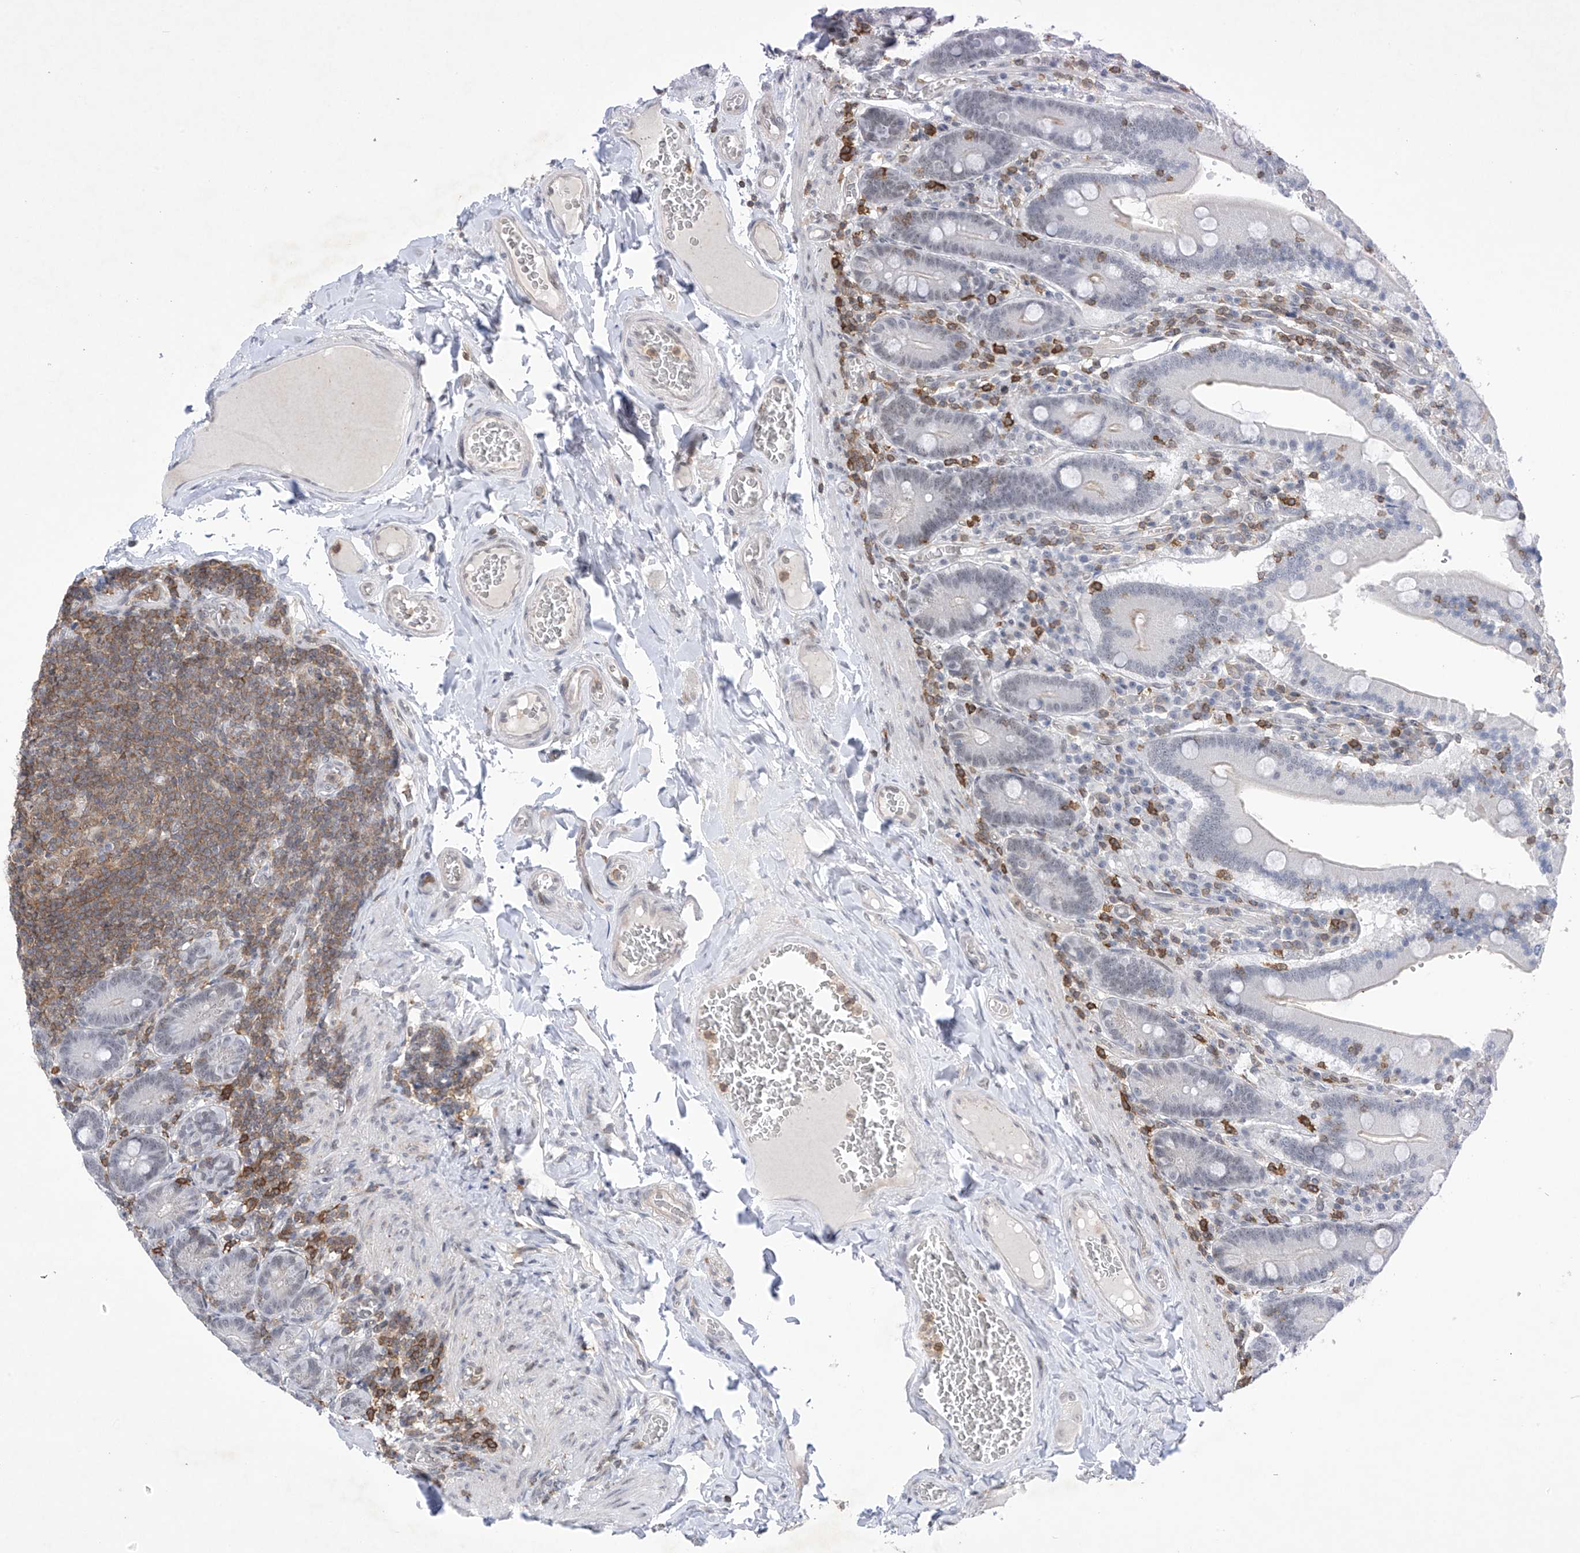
{"staining": {"intensity": "negative", "quantity": "none", "location": "none"}, "tissue": "duodenum", "cell_type": "Glandular cells", "image_type": "normal", "snomed": [{"axis": "morphology", "description": "Normal tissue, NOS"}, {"axis": "topography", "description": "Duodenum"}], "caption": "The immunohistochemistry (IHC) micrograph has no significant expression in glandular cells of duodenum.", "gene": "MSL3", "patient": {"sex": "female", "age": 62}}